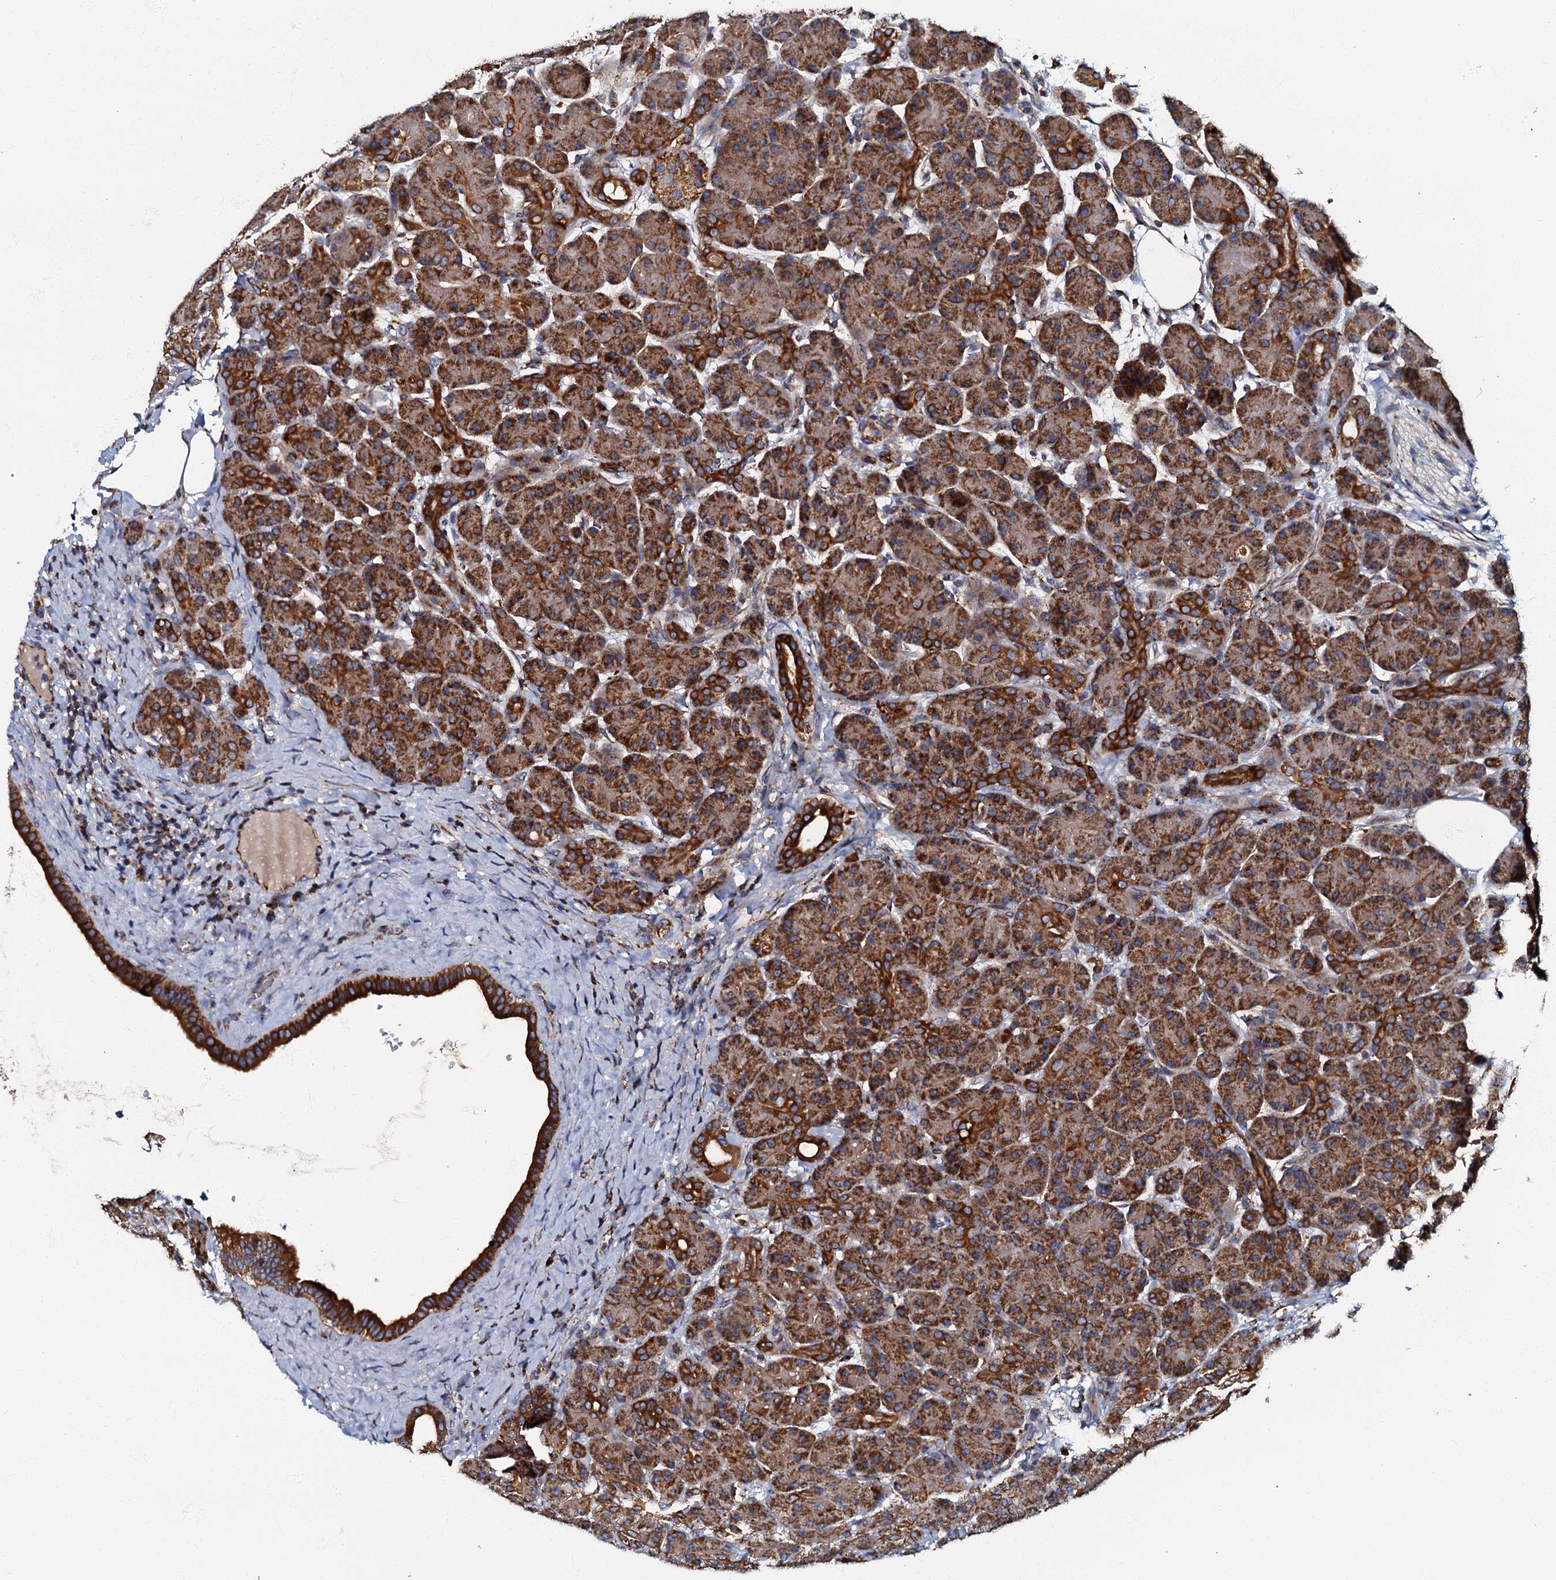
{"staining": {"intensity": "strong", "quantity": ">75%", "location": "cytoplasmic/membranous"}, "tissue": "pancreas", "cell_type": "Exocrine glandular cells", "image_type": "normal", "snomed": [{"axis": "morphology", "description": "Normal tissue, NOS"}, {"axis": "topography", "description": "Pancreas"}], "caption": "Immunohistochemistry (IHC) image of normal human pancreas stained for a protein (brown), which displays high levels of strong cytoplasmic/membranous staining in about >75% of exocrine glandular cells.", "gene": "NDUFA12", "patient": {"sex": "male", "age": 63}}